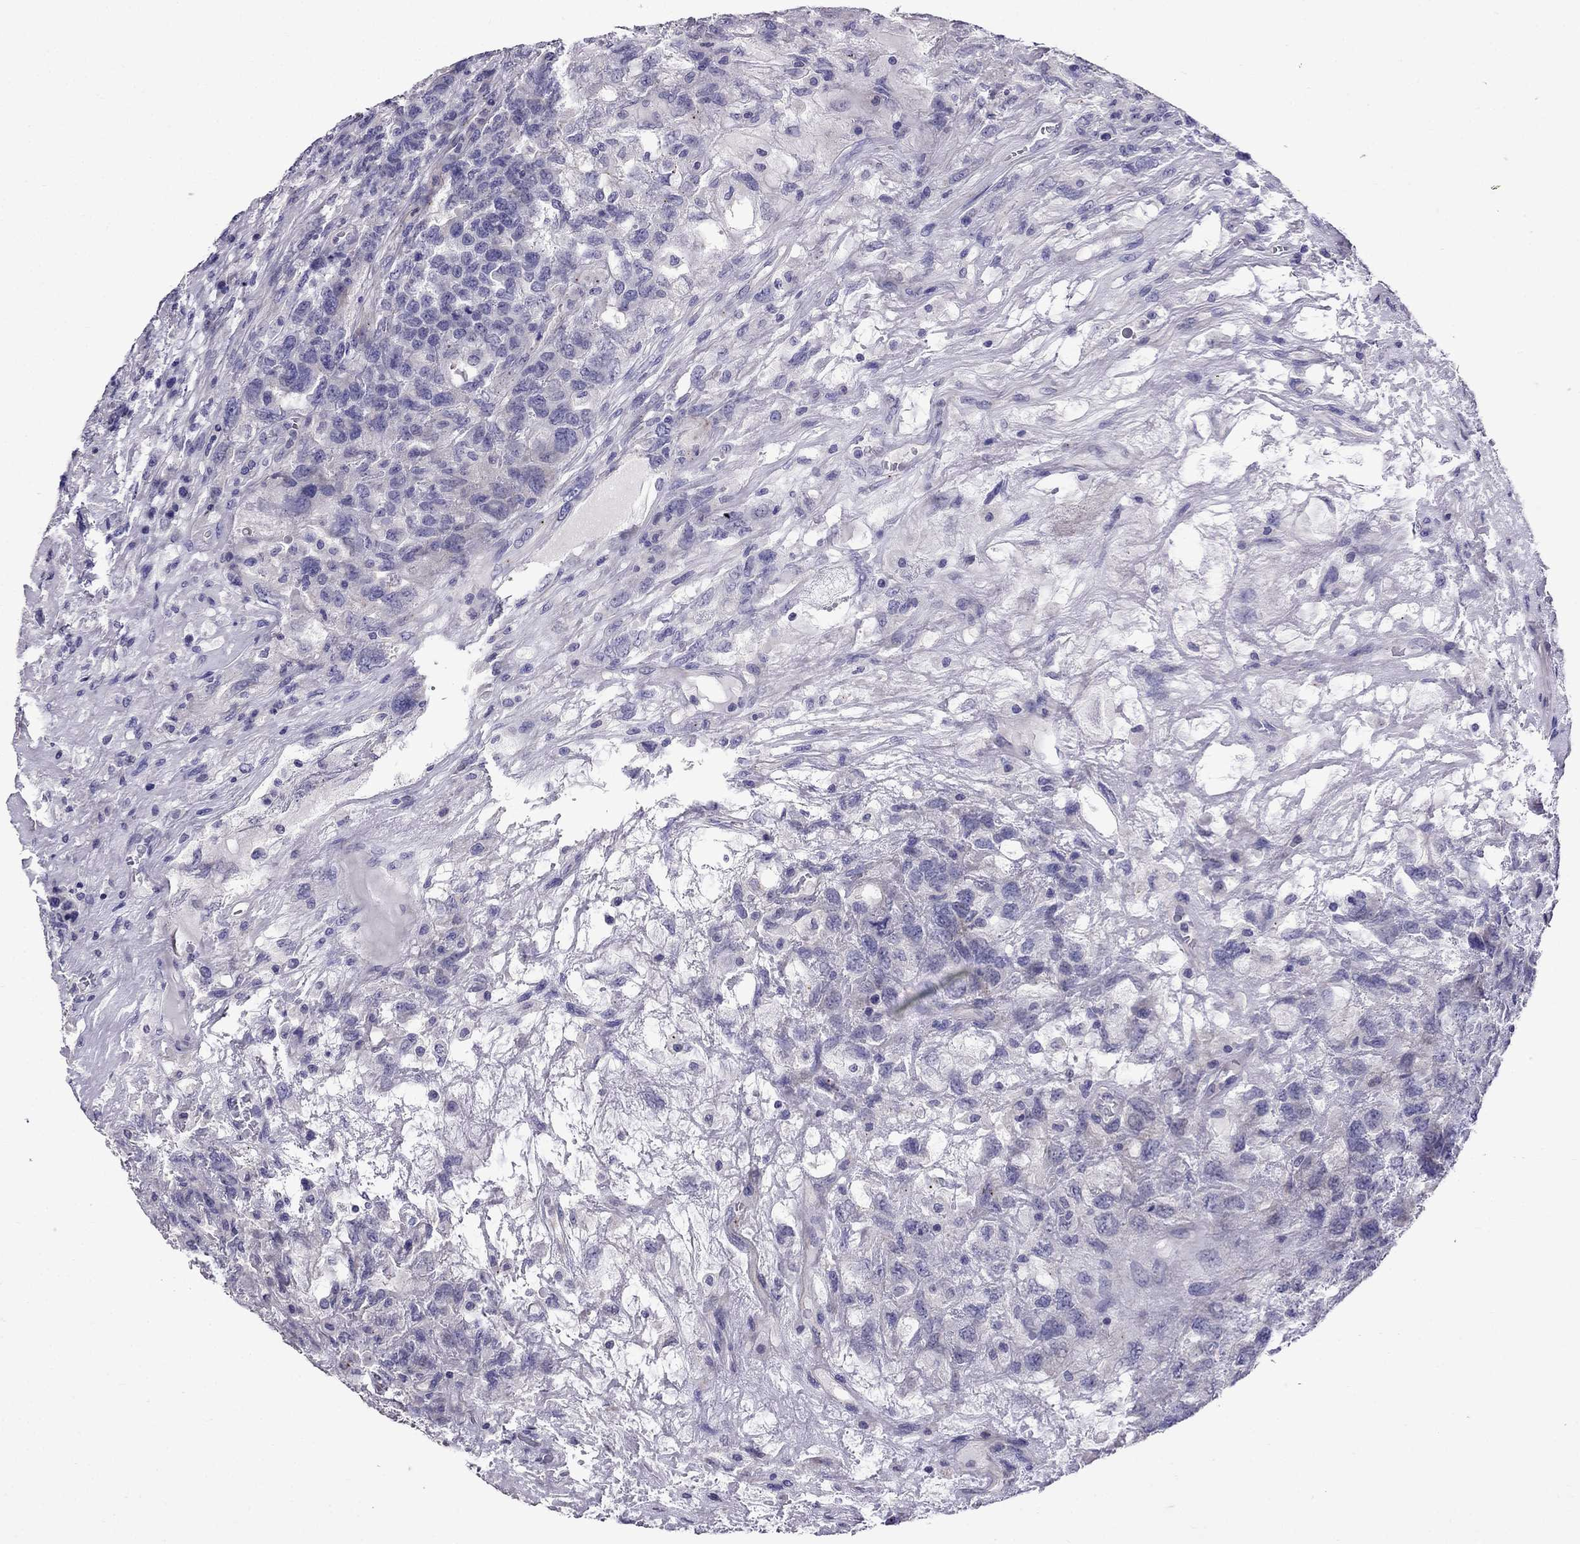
{"staining": {"intensity": "negative", "quantity": "none", "location": "none"}, "tissue": "testis cancer", "cell_type": "Tumor cells", "image_type": "cancer", "snomed": [{"axis": "morphology", "description": "Seminoma, NOS"}, {"axis": "topography", "description": "Testis"}], "caption": "Image shows no significant protein staining in tumor cells of testis seminoma.", "gene": "OXCT2", "patient": {"sex": "male", "age": 52}}